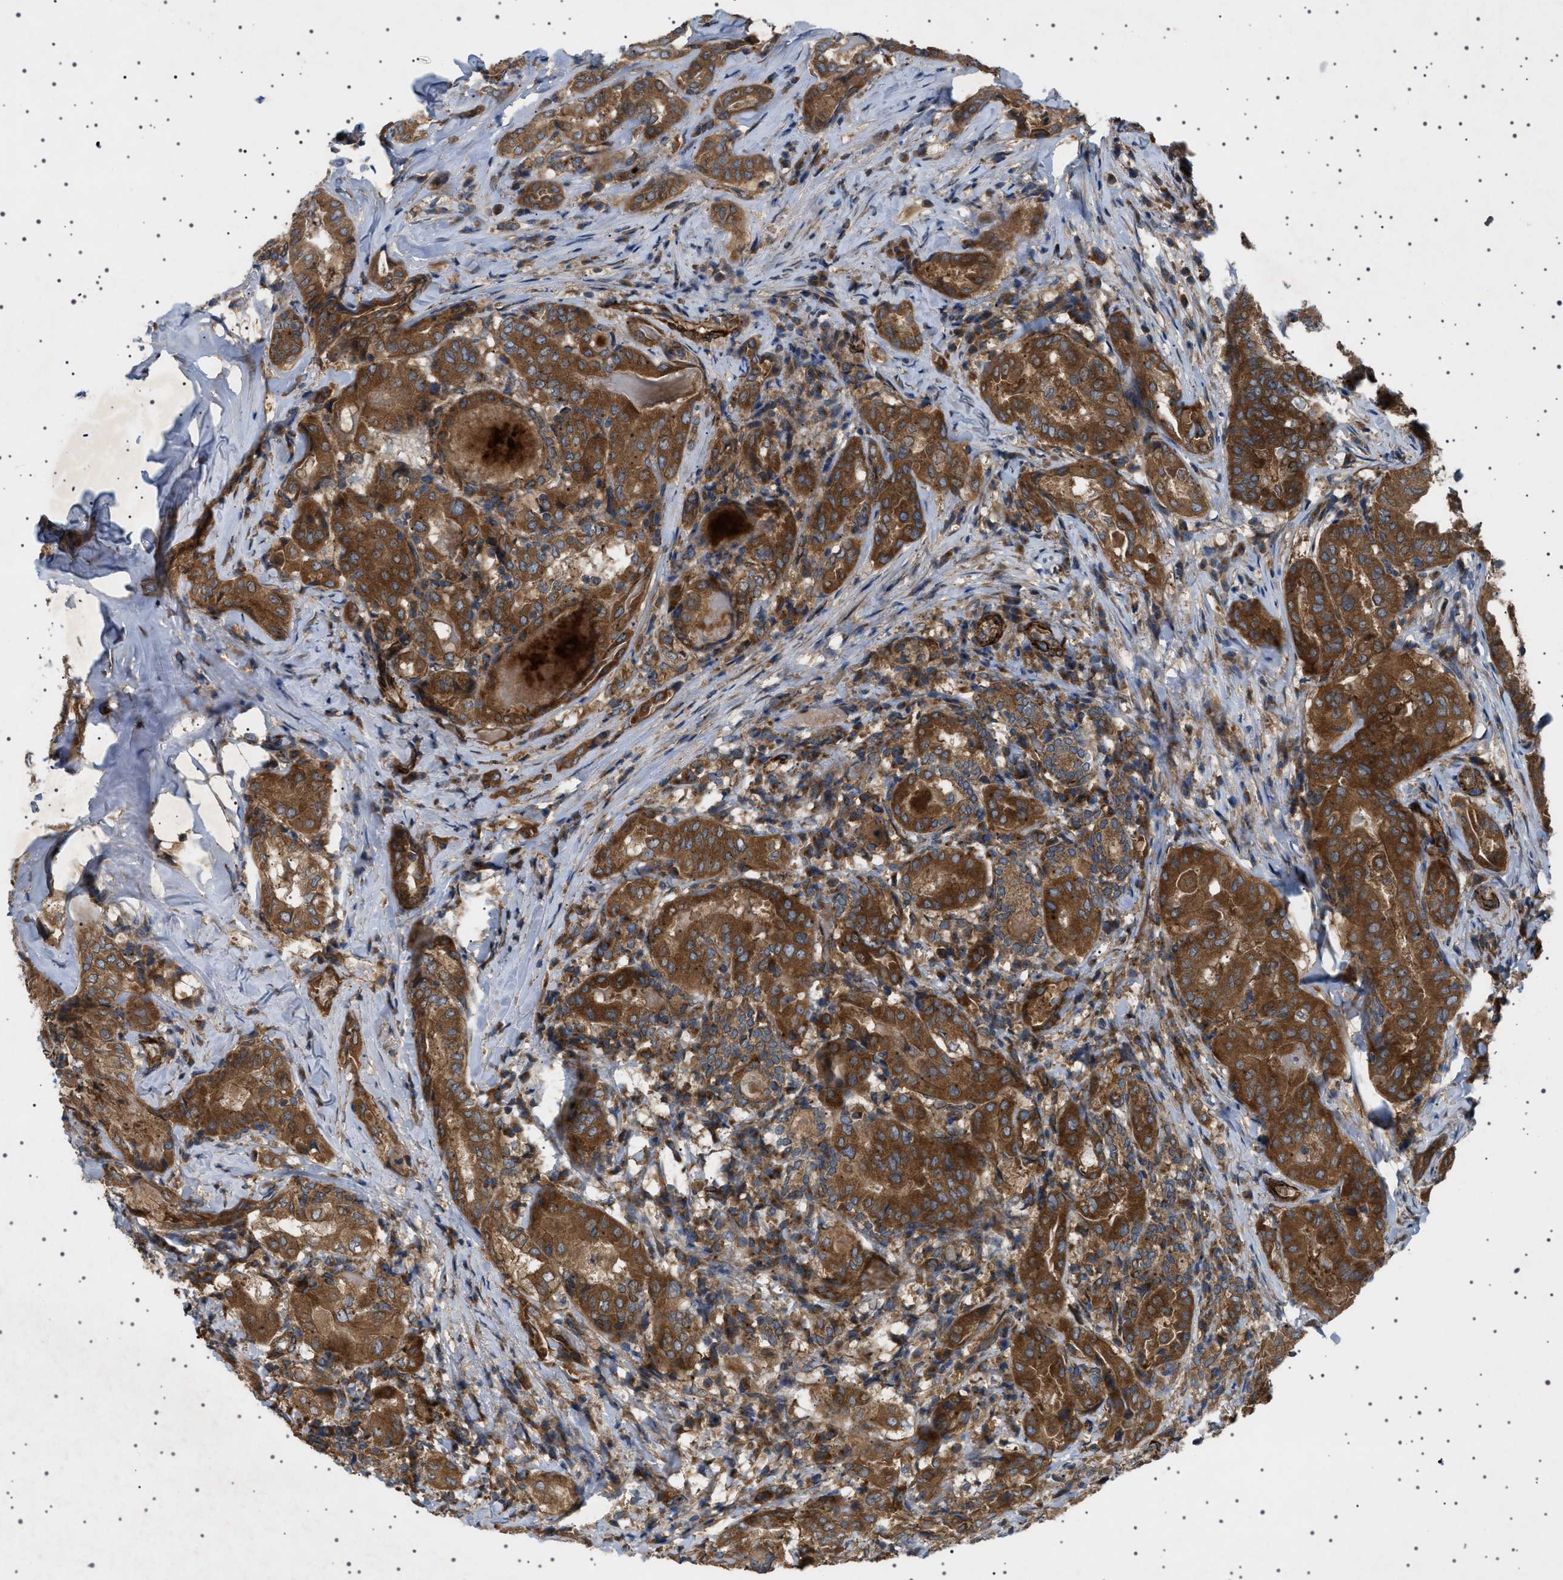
{"staining": {"intensity": "strong", "quantity": ">75%", "location": "cytoplasmic/membranous"}, "tissue": "thyroid cancer", "cell_type": "Tumor cells", "image_type": "cancer", "snomed": [{"axis": "morphology", "description": "Papillary adenocarcinoma, NOS"}, {"axis": "topography", "description": "Thyroid gland"}], "caption": "Strong cytoplasmic/membranous staining is appreciated in approximately >75% of tumor cells in papillary adenocarcinoma (thyroid). (brown staining indicates protein expression, while blue staining denotes nuclei).", "gene": "CCDC186", "patient": {"sex": "female", "age": 42}}